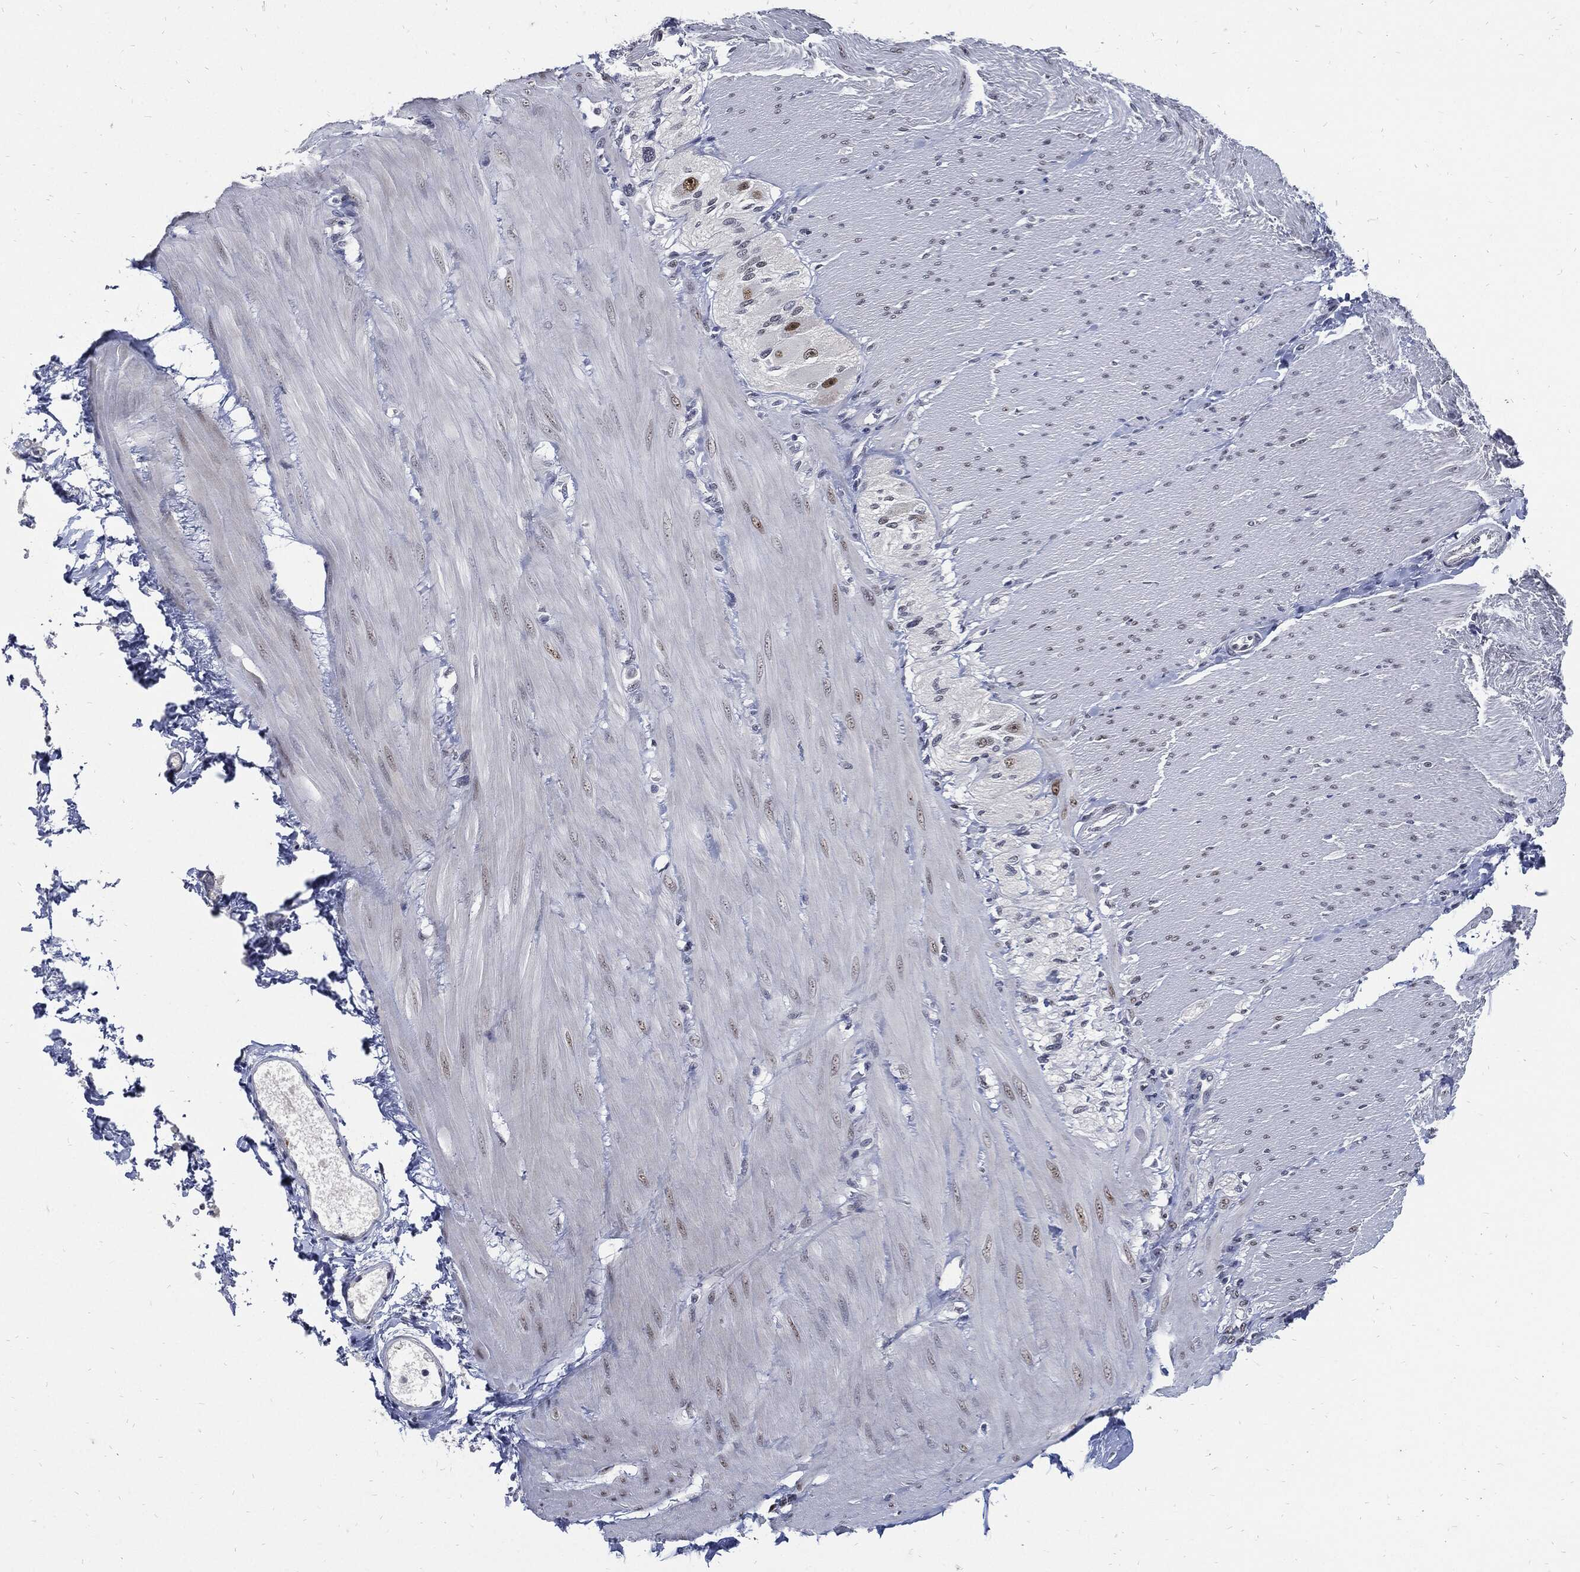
{"staining": {"intensity": "negative", "quantity": "none", "location": "none"}, "tissue": "soft tissue", "cell_type": "Fibroblasts", "image_type": "normal", "snomed": [{"axis": "morphology", "description": "Normal tissue, NOS"}, {"axis": "topography", "description": "Smooth muscle"}, {"axis": "topography", "description": "Duodenum"}, {"axis": "topography", "description": "Peripheral nerve tissue"}], "caption": "IHC photomicrograph of unremarkable human soft tissue stained for a protein (brown), which shows no positivity in fibroblasts.", "gene": "NBN", "patient": {"sex": "female", "age": 61}}